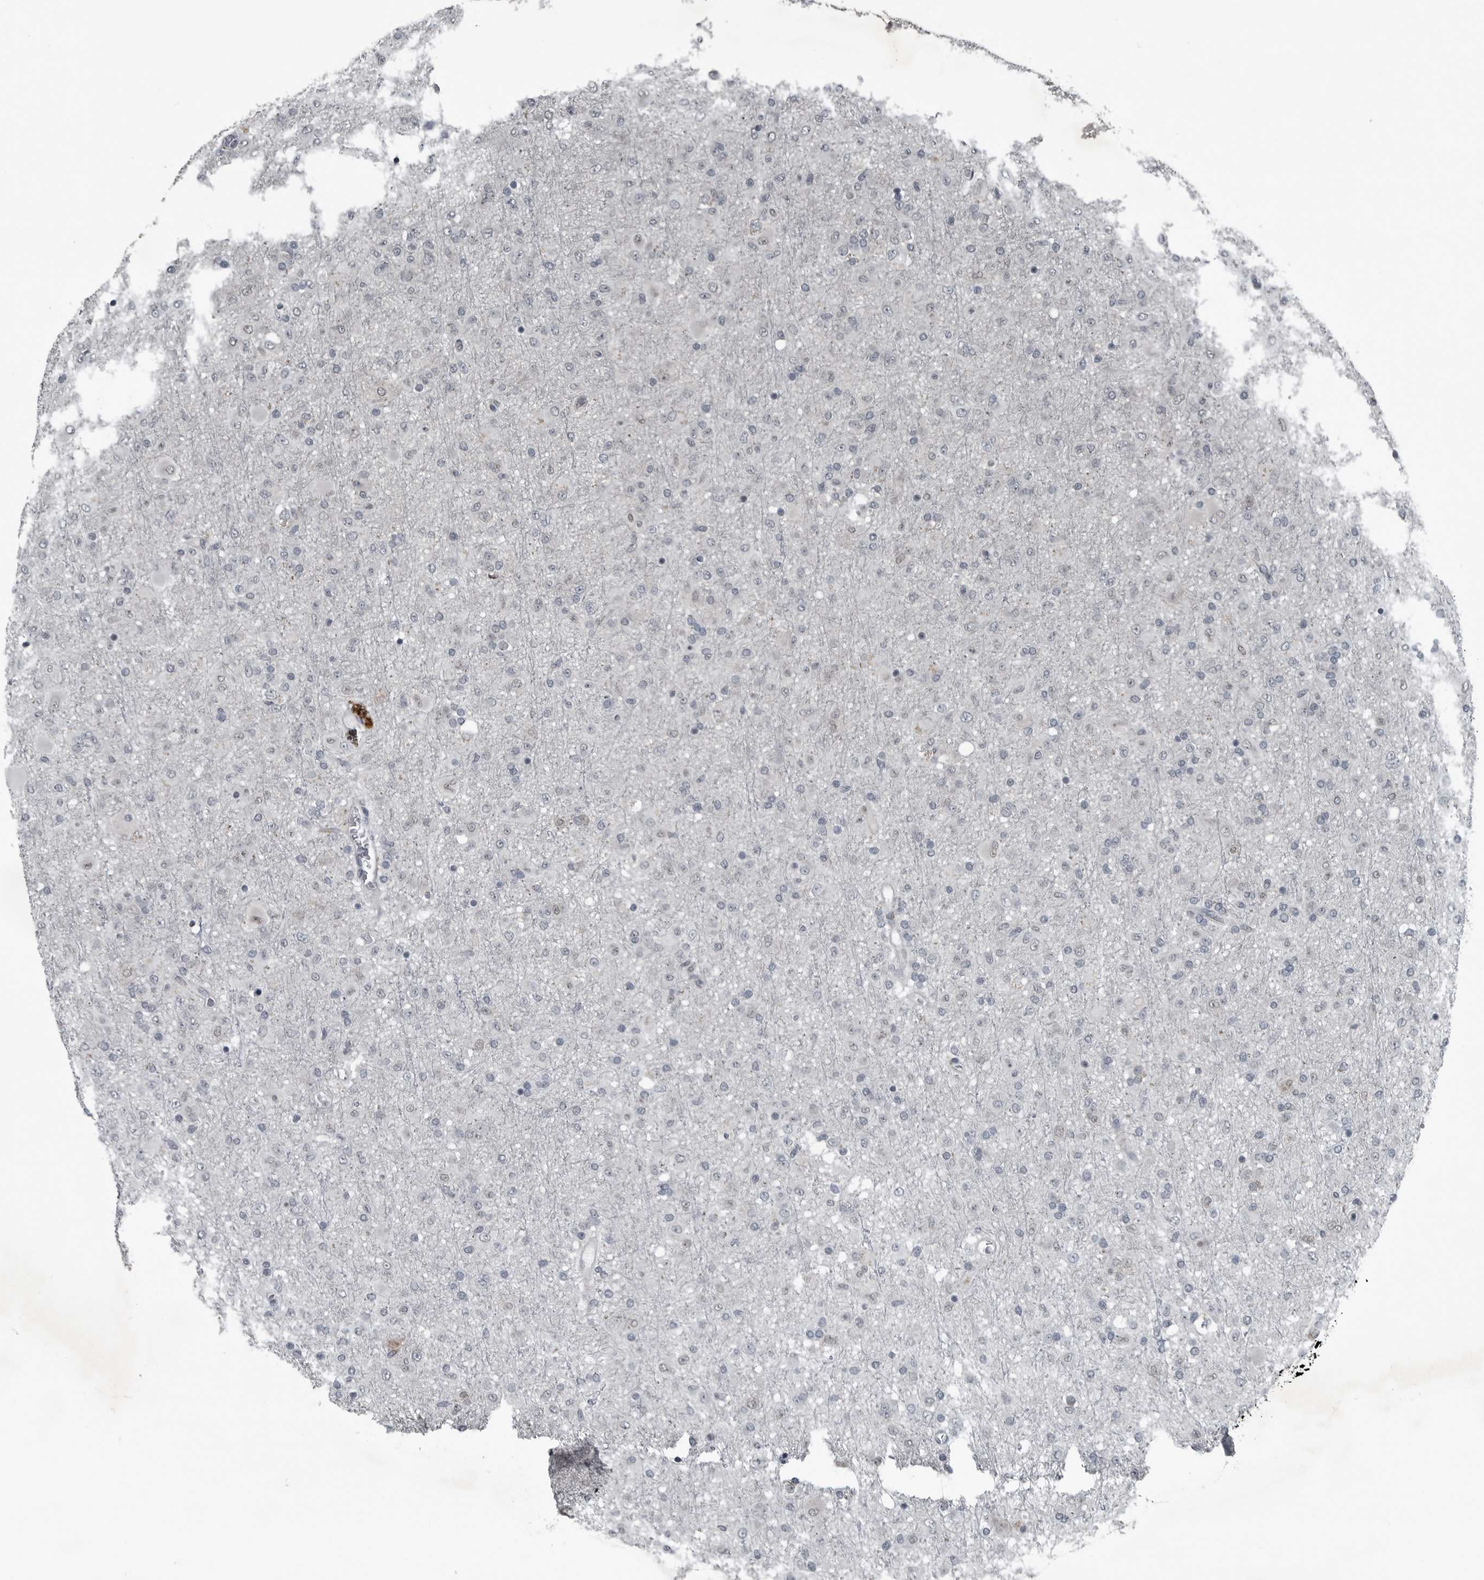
{"staining": {"intensity": "negative", "quantity": "none", "location": "none"}, "tissue": "glioma", "cell_type": "Tumor cells", "image_type": "cancer", "snomed": [{"axis": "morphology", "description": "Glioma, malignant, Low grade"}, {"axis": "topography", "description": "Brain"}], "caption": "Photomicrograph shows no significant protein positivity in tumor cells of malignant glioma (low-grade).", "gene": "DNAAF11", "patient": {"sex": "male", "age": 65}}